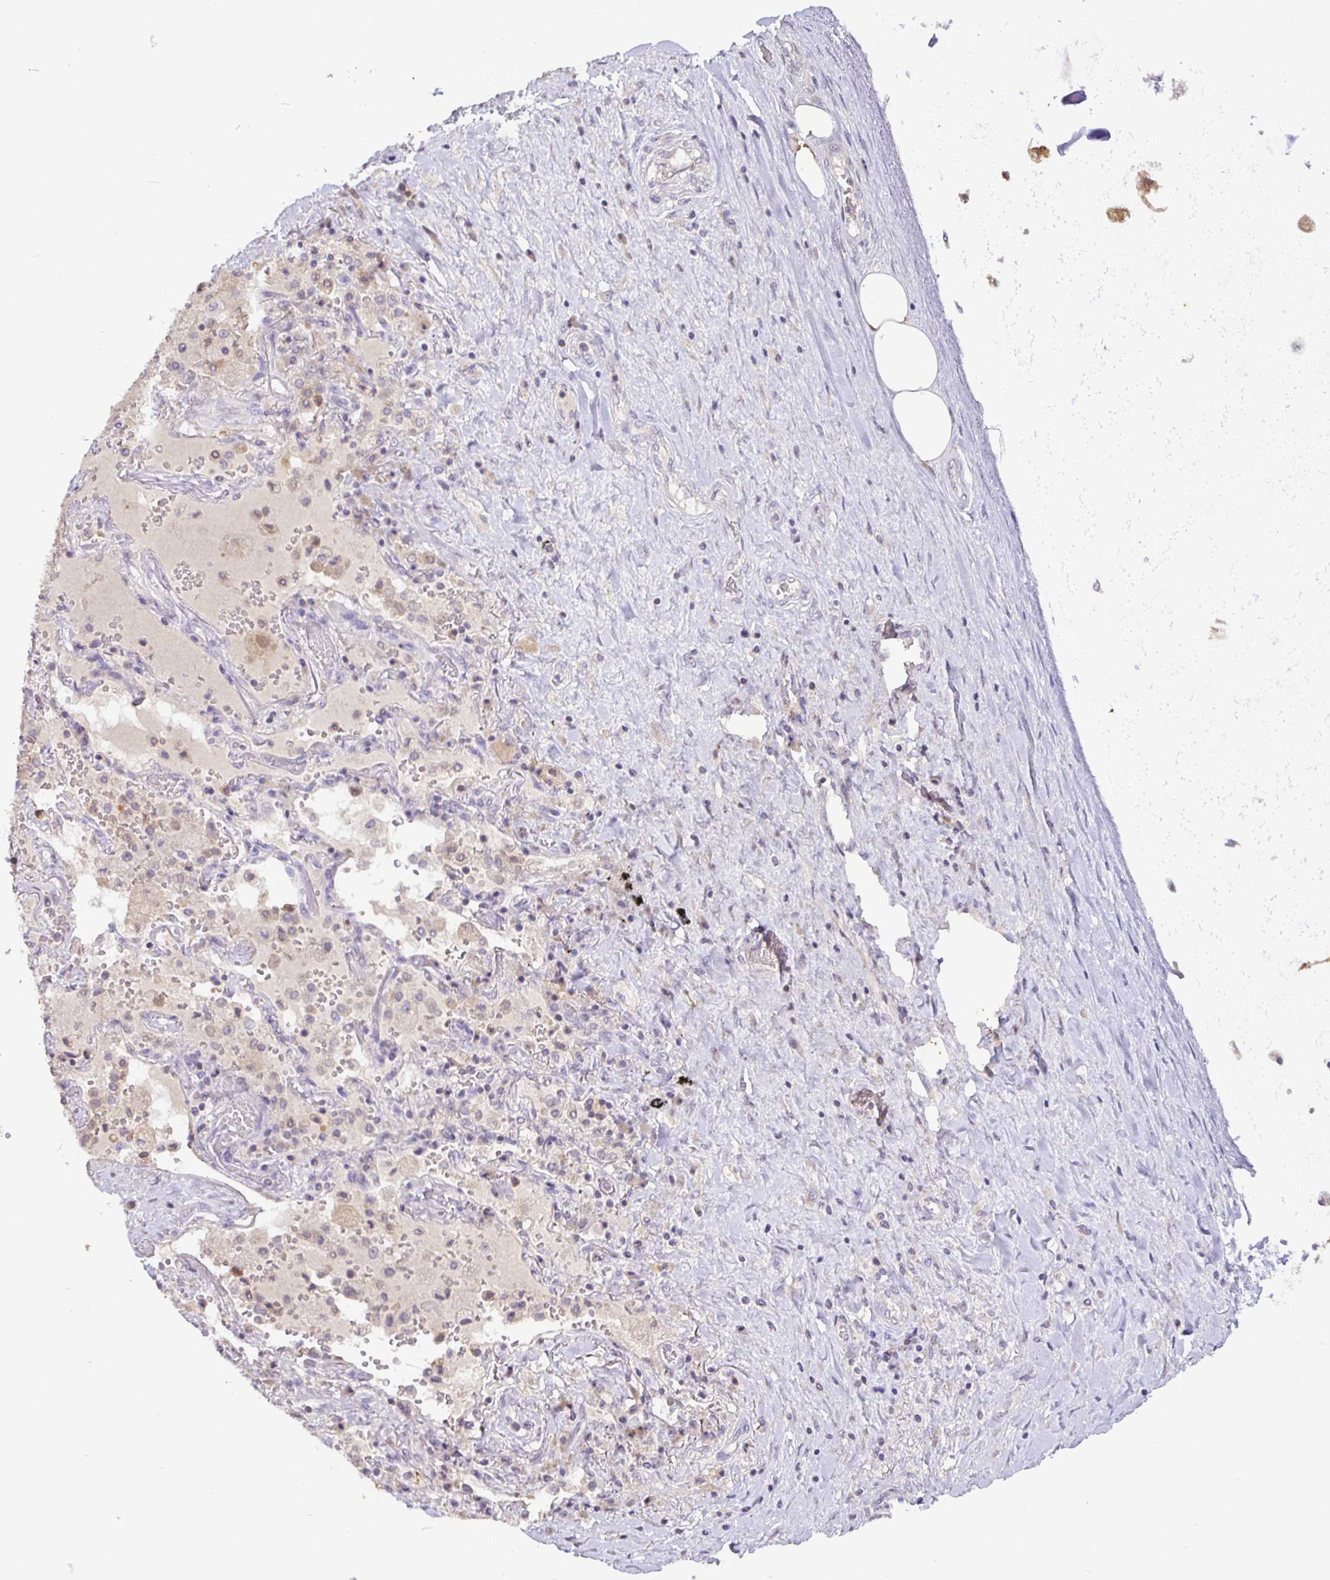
{"staining": {"intensity": "negative", "quantity": "none", "location": "none"}, "tissue": "adipose tissue", "cell_type": "Adipocytes", "image_type": "normal", "snomed": [{"axis": "morphology", "description": "Normal tissue, NOS"}, {"axis": "topography", "description": "Cartilage tissue"}, {"axis": "topography", "description": "Bronchus"}], "caption": "Micrograph shows no significant protein expression in adipocytes of benign adipose tissue. (DAB (3,3'-diaminobenzidine) immunohistochemistry with hematoxylin counter stain).", "gene": "SHISA4", "patient": {"sex": "male", "age": 64}}